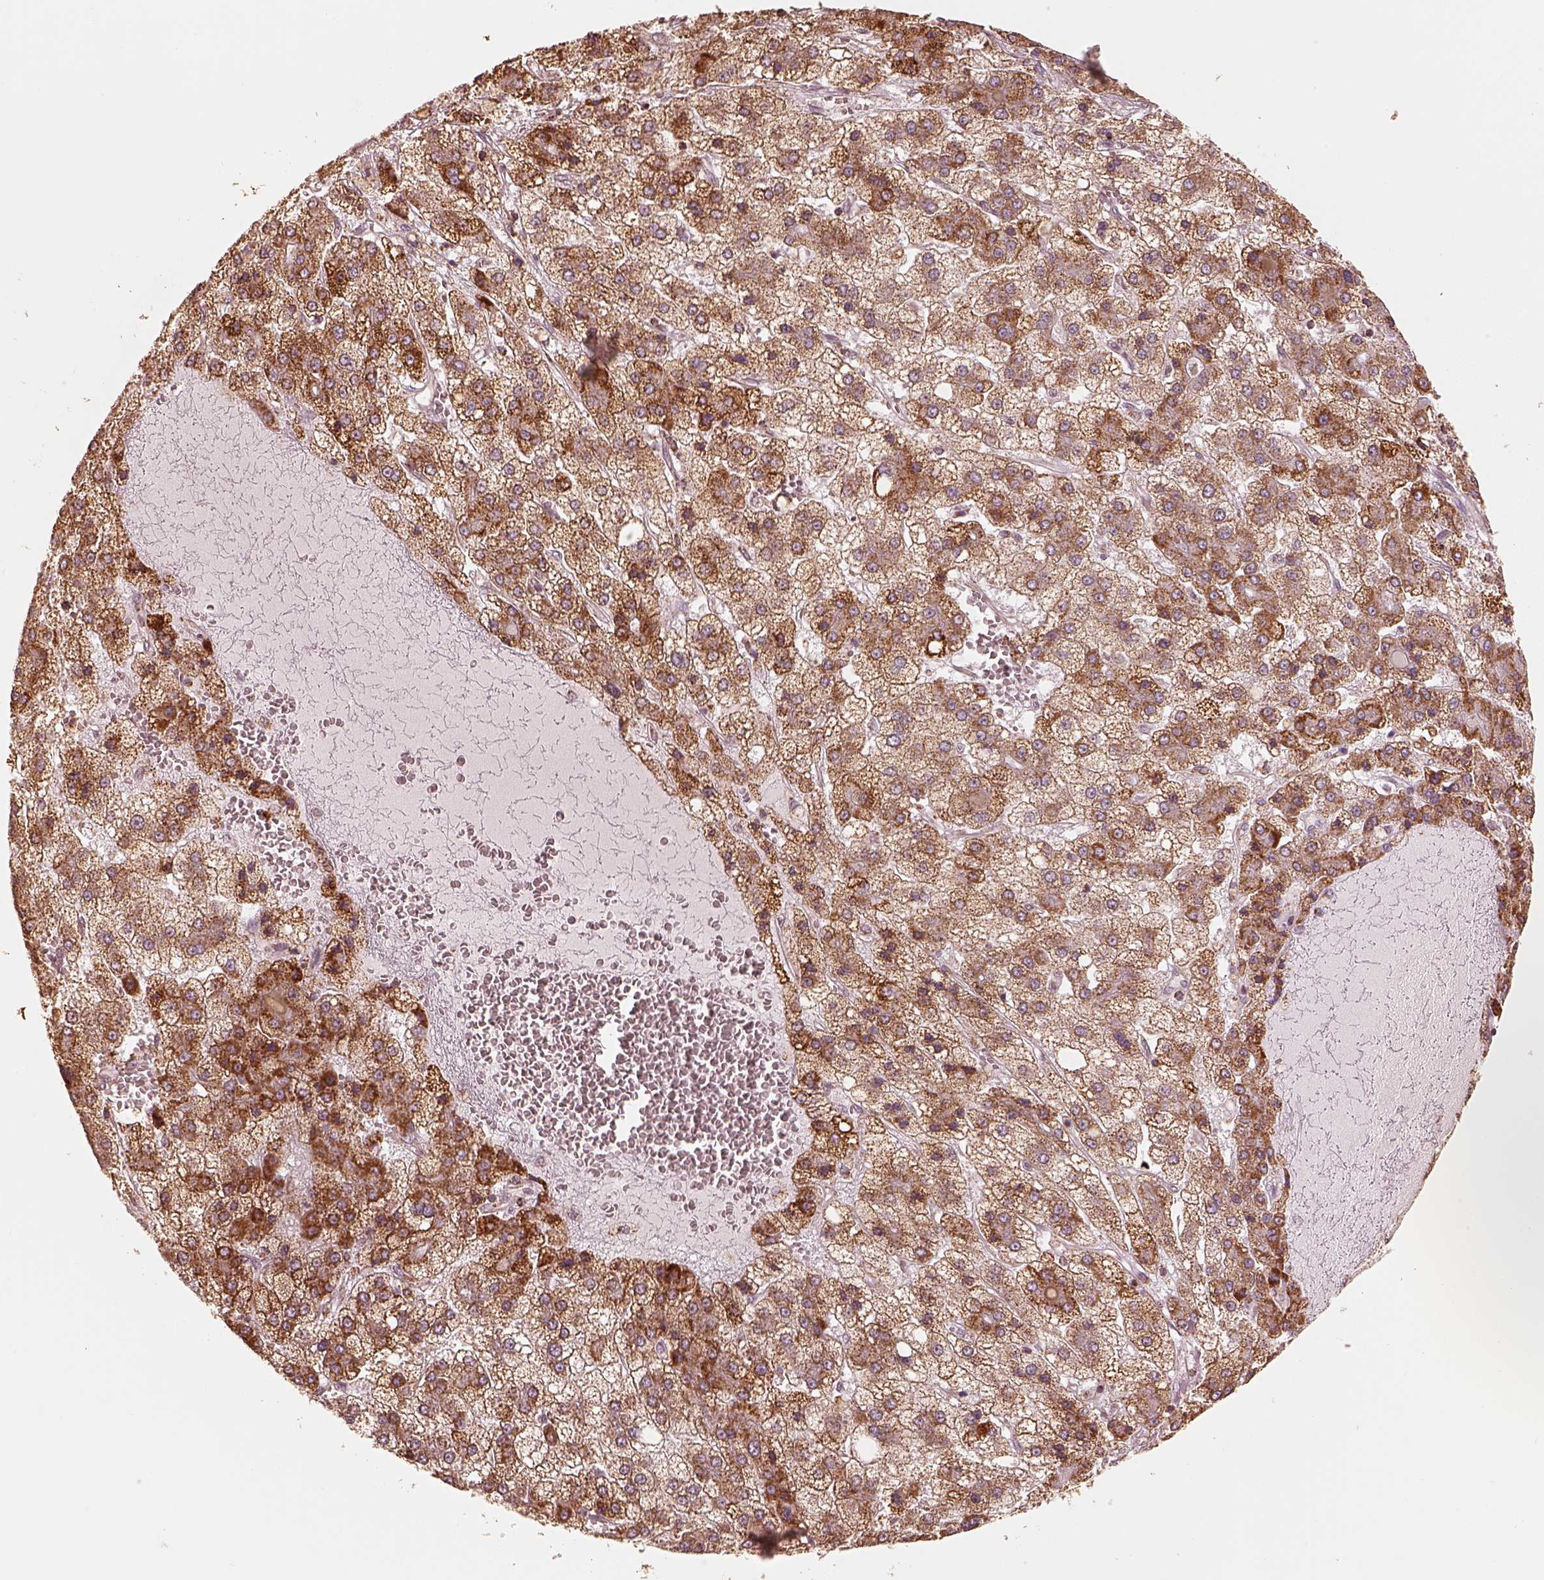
{"staining": {"intensity": "strong", "quantity": ">75%", "location": "cytoplasmic/membranous"}, "tissue": "liver cancer", "cell_type": "Tumor cells", "image_type": "cancer", "snomed": [{"axis": "morphology", "description": "Carcinoma, Hepatocellular, NOS"}, {"axis": "topography", "description": "Liver"}], "caption": "Protein staining by IHC shows strong cytoplasmic/membranous expression in about >75% of tumor cells in liver cancer. The staining is performed using DAB brown chromogen to label protein expression. The nuclei are counter-stained blue using hematoxylin.", "gene": "ENTPD6", "patient": {"sex": "male", "age": 73}}